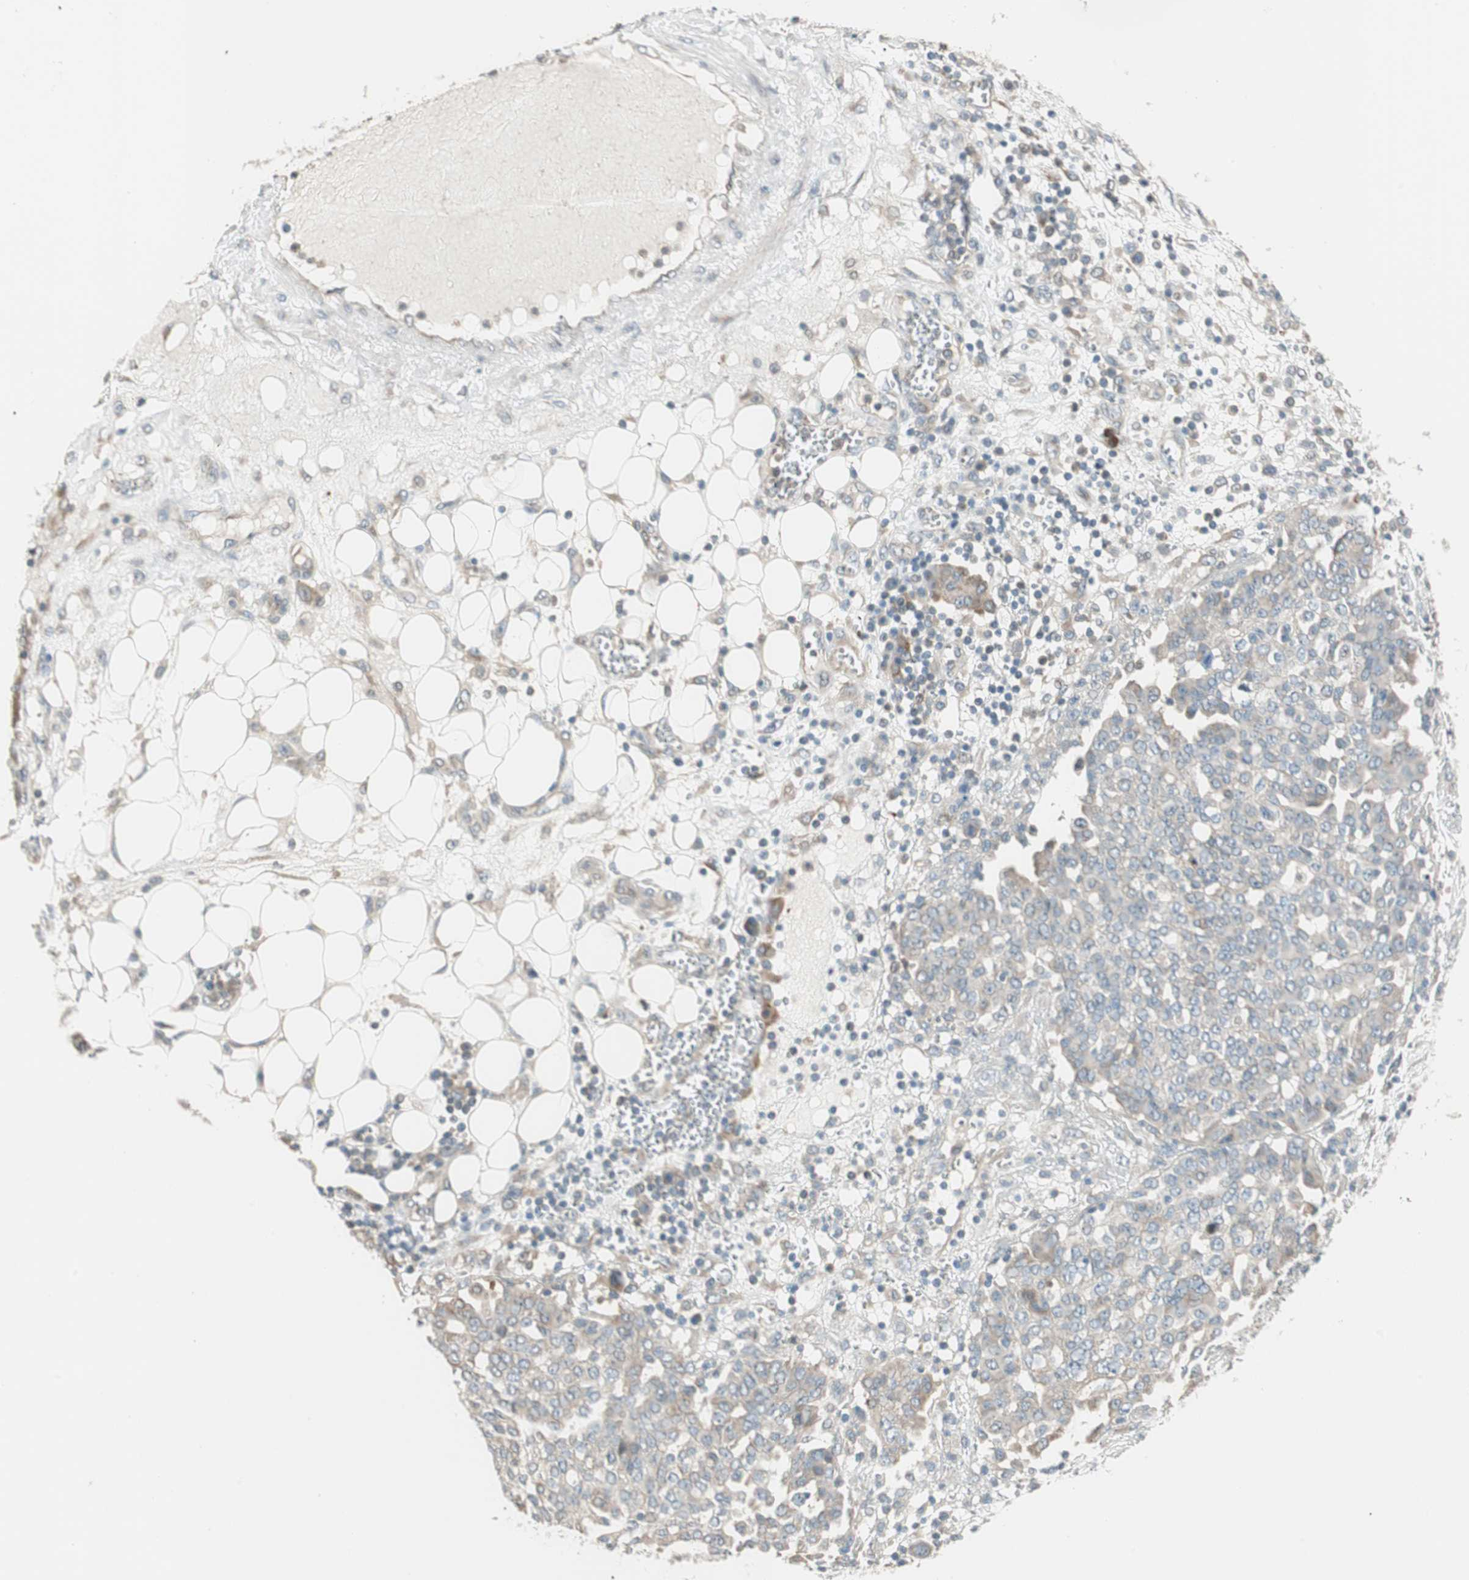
{"staining": {"intensity": "weak", "quantity": "25%-75%", "location": "cytoplasmic/membranous"}, "tissue": "ovarian cancer", "cell_type": "Tumor cells", "image_type": "cancer", "snomed": [{"axis": "morphology", "description": "Cystadenocarcinoma, serous, NOS"}, {"axis": "topography", "description": "Soft tissue"}, {"axis": "topography", "description": "Ovary"}], "caption": "The image reveals a brown stain indicating the presence of a protein in the cytoplasmic/membranous of tumor cells in ovarian cancer.", "gene": "CGRRF1", "patient": {"sex": "female", "age": 57}}